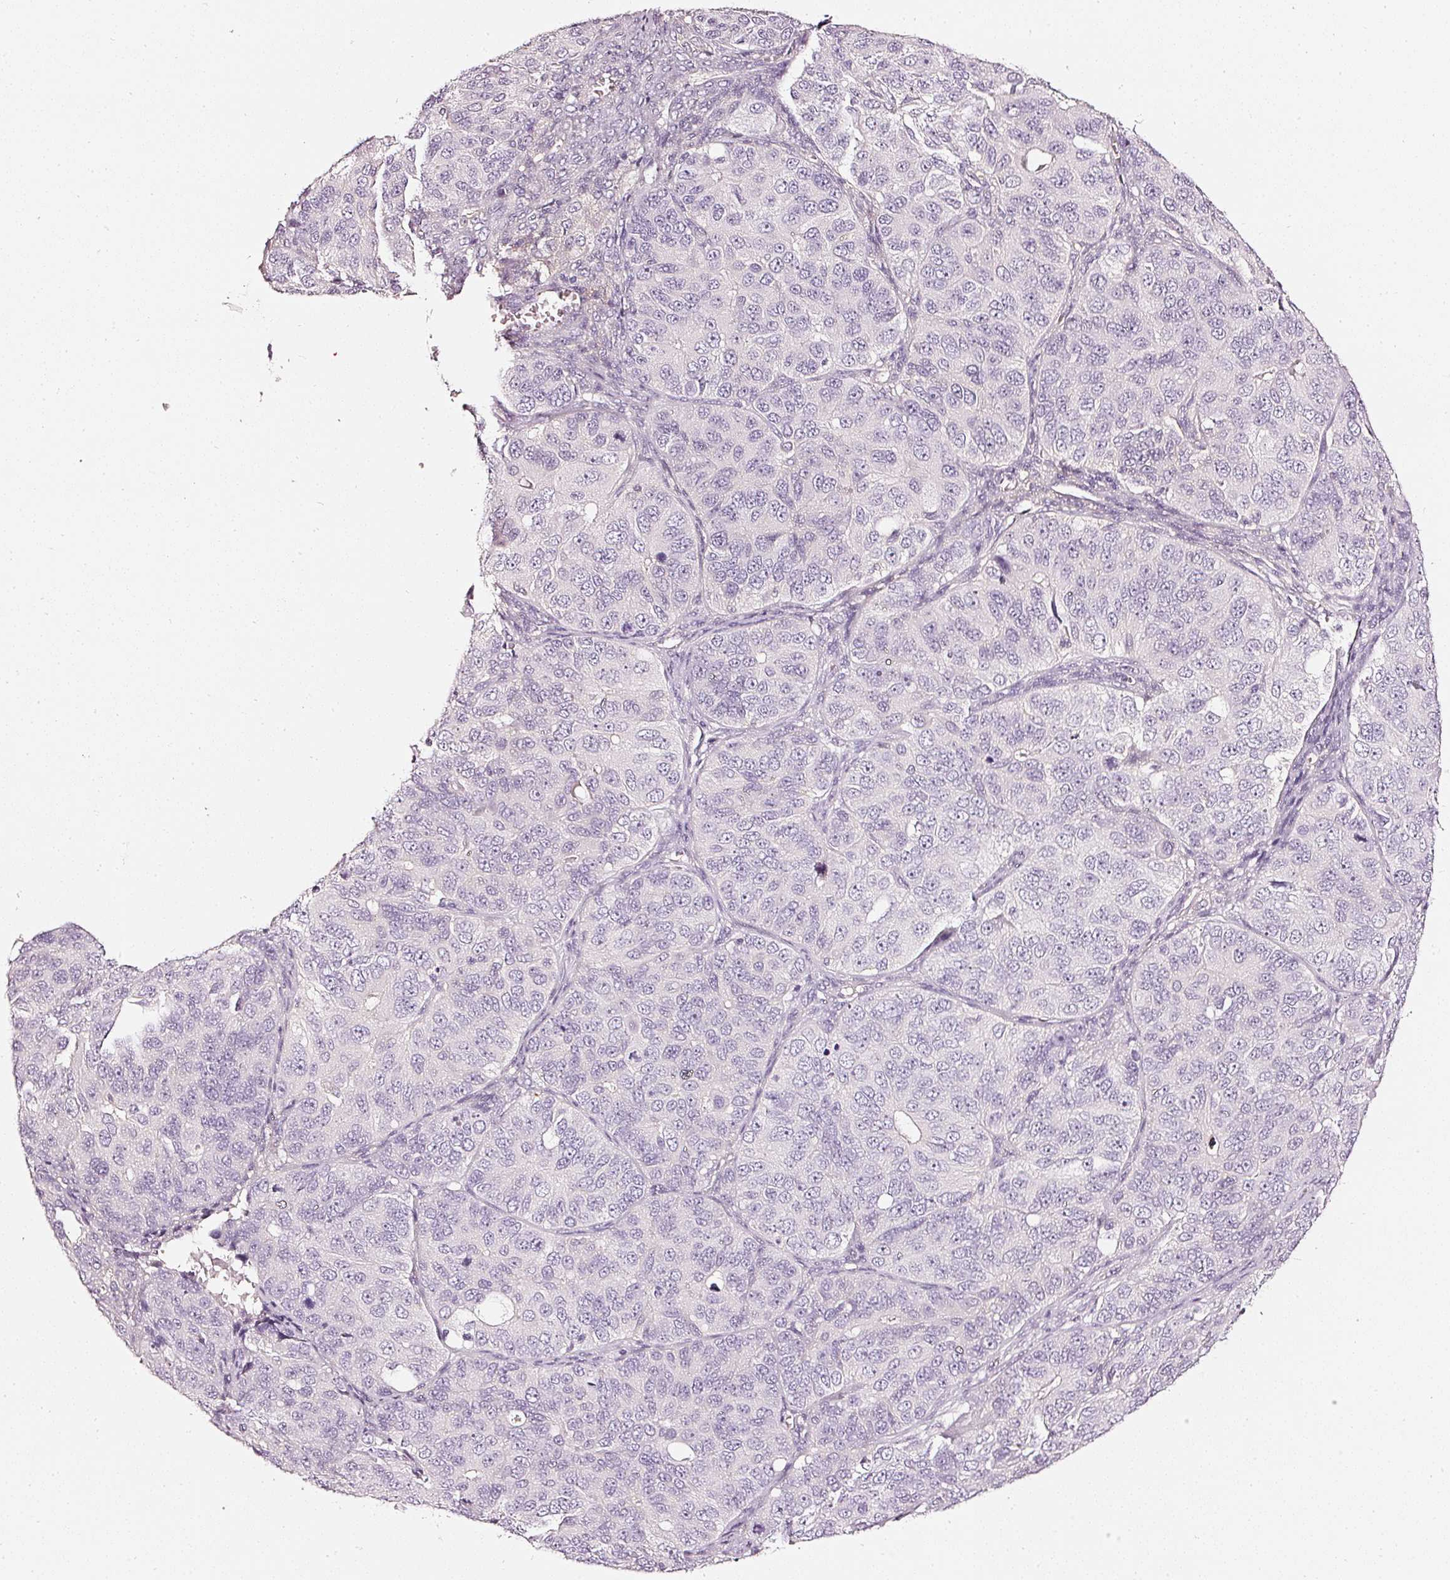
{"staining": {"intensity": "negative", "quantity": "none", "location": "none"}, "tissue": "ovarian cancer", "cell_type": "Tumor cells", "image_type": "cancer", "snomed": [{"axis": "morphology", "description": "Carcinoma, endometroid"}, {"axis": "topography", "description": "Ovary"}], "caption": "Tumor cells show no significant positivity in endometroid carcinoma (ovarian).", "gene": "CNP", "patient": {"sex": "female", "age": 51}}